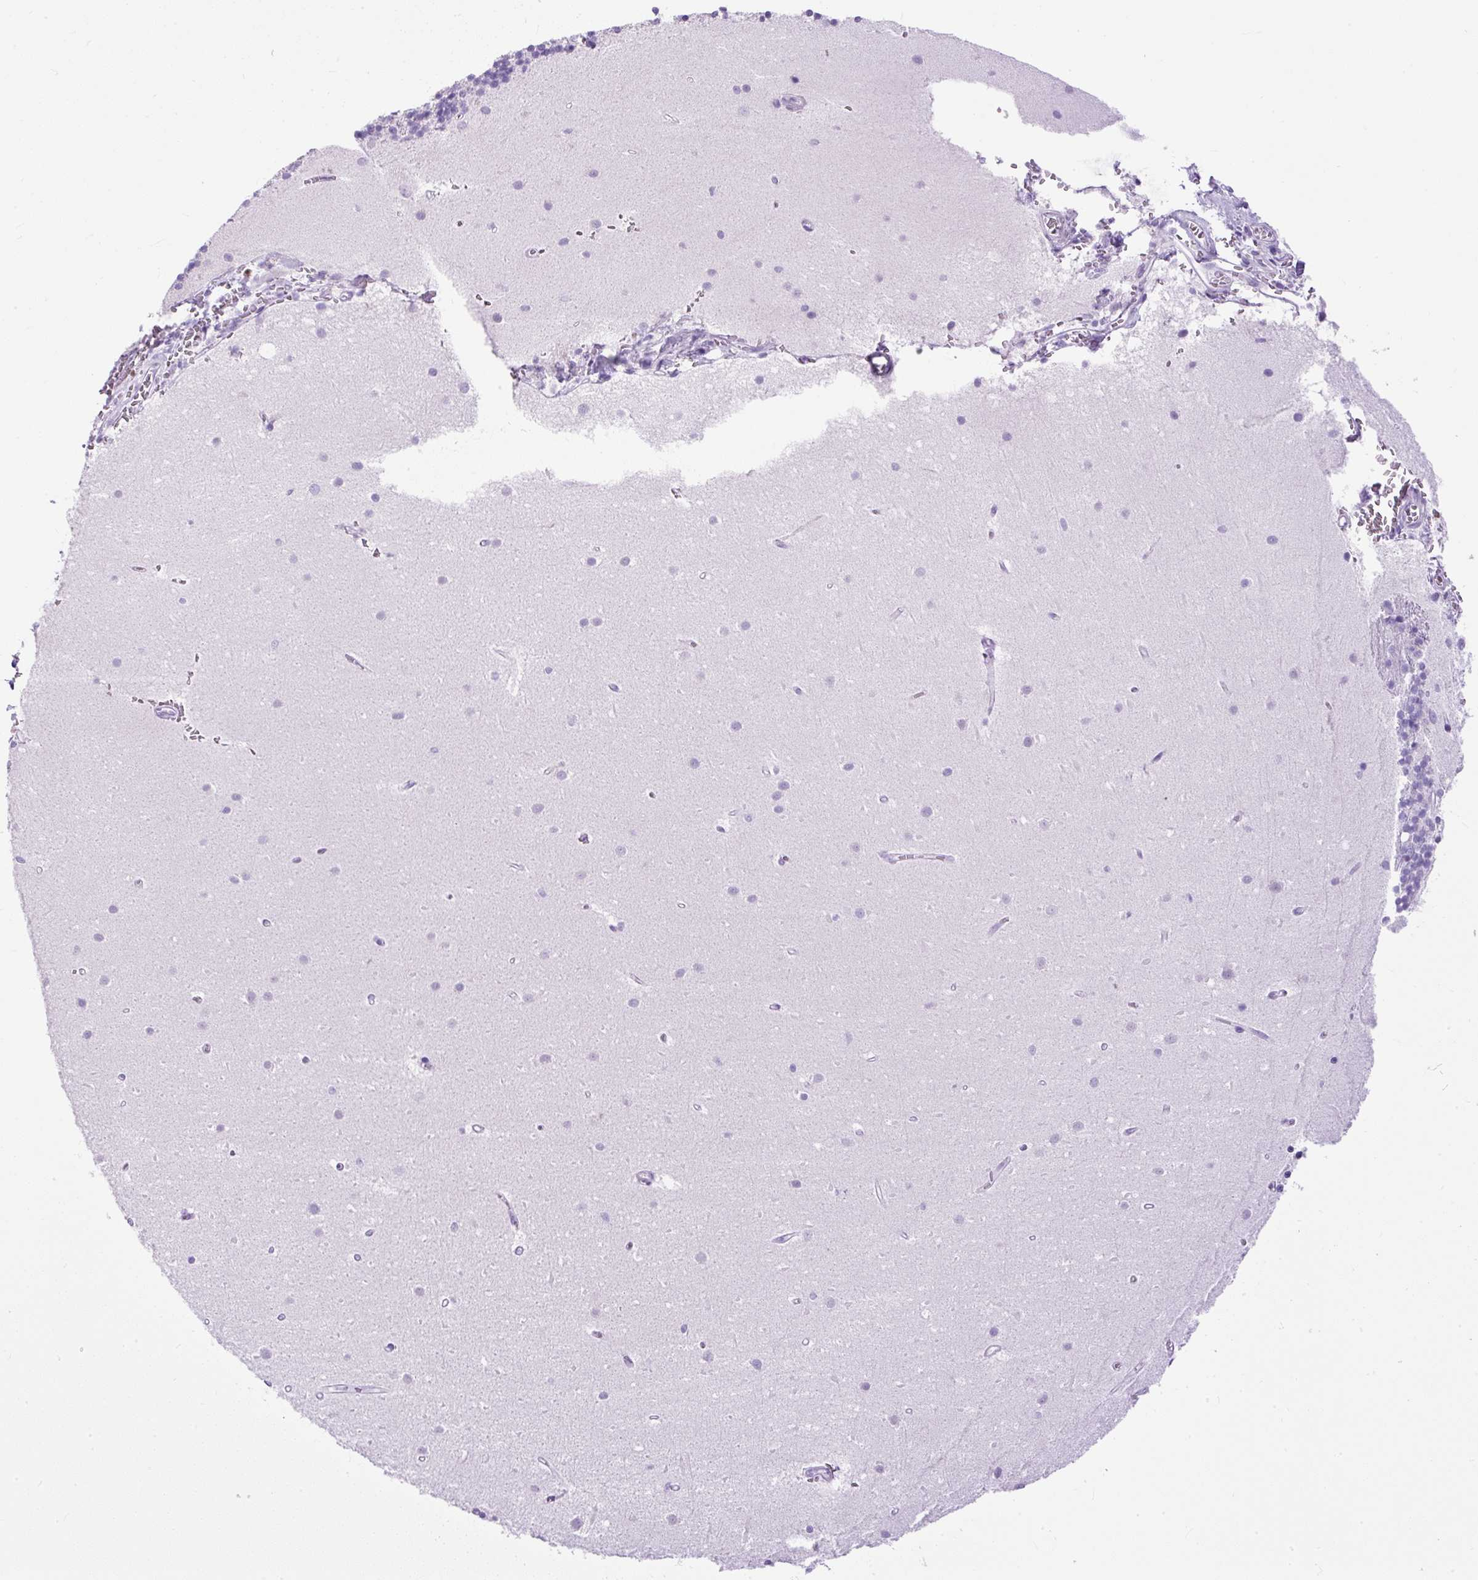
{"staining": {"intensity": "negative", "quantity": "none", "location": "none"}, "tissue": "cerebellum", "cell_type": "Cells in granular layer", "image_type": "normal", "snomed": [{"axis": "morphology", "description": "Normal tissue, NOS"}, {"axis": "topography", "description": "Cerebellum"}], "caption": "Immunohistochemistry (IHC) of unremarkable human cerebellum demonstrates no staining in cells in granular layer.", "gene": "UPP1", "patient": {"sex": "male", "age": 54}}